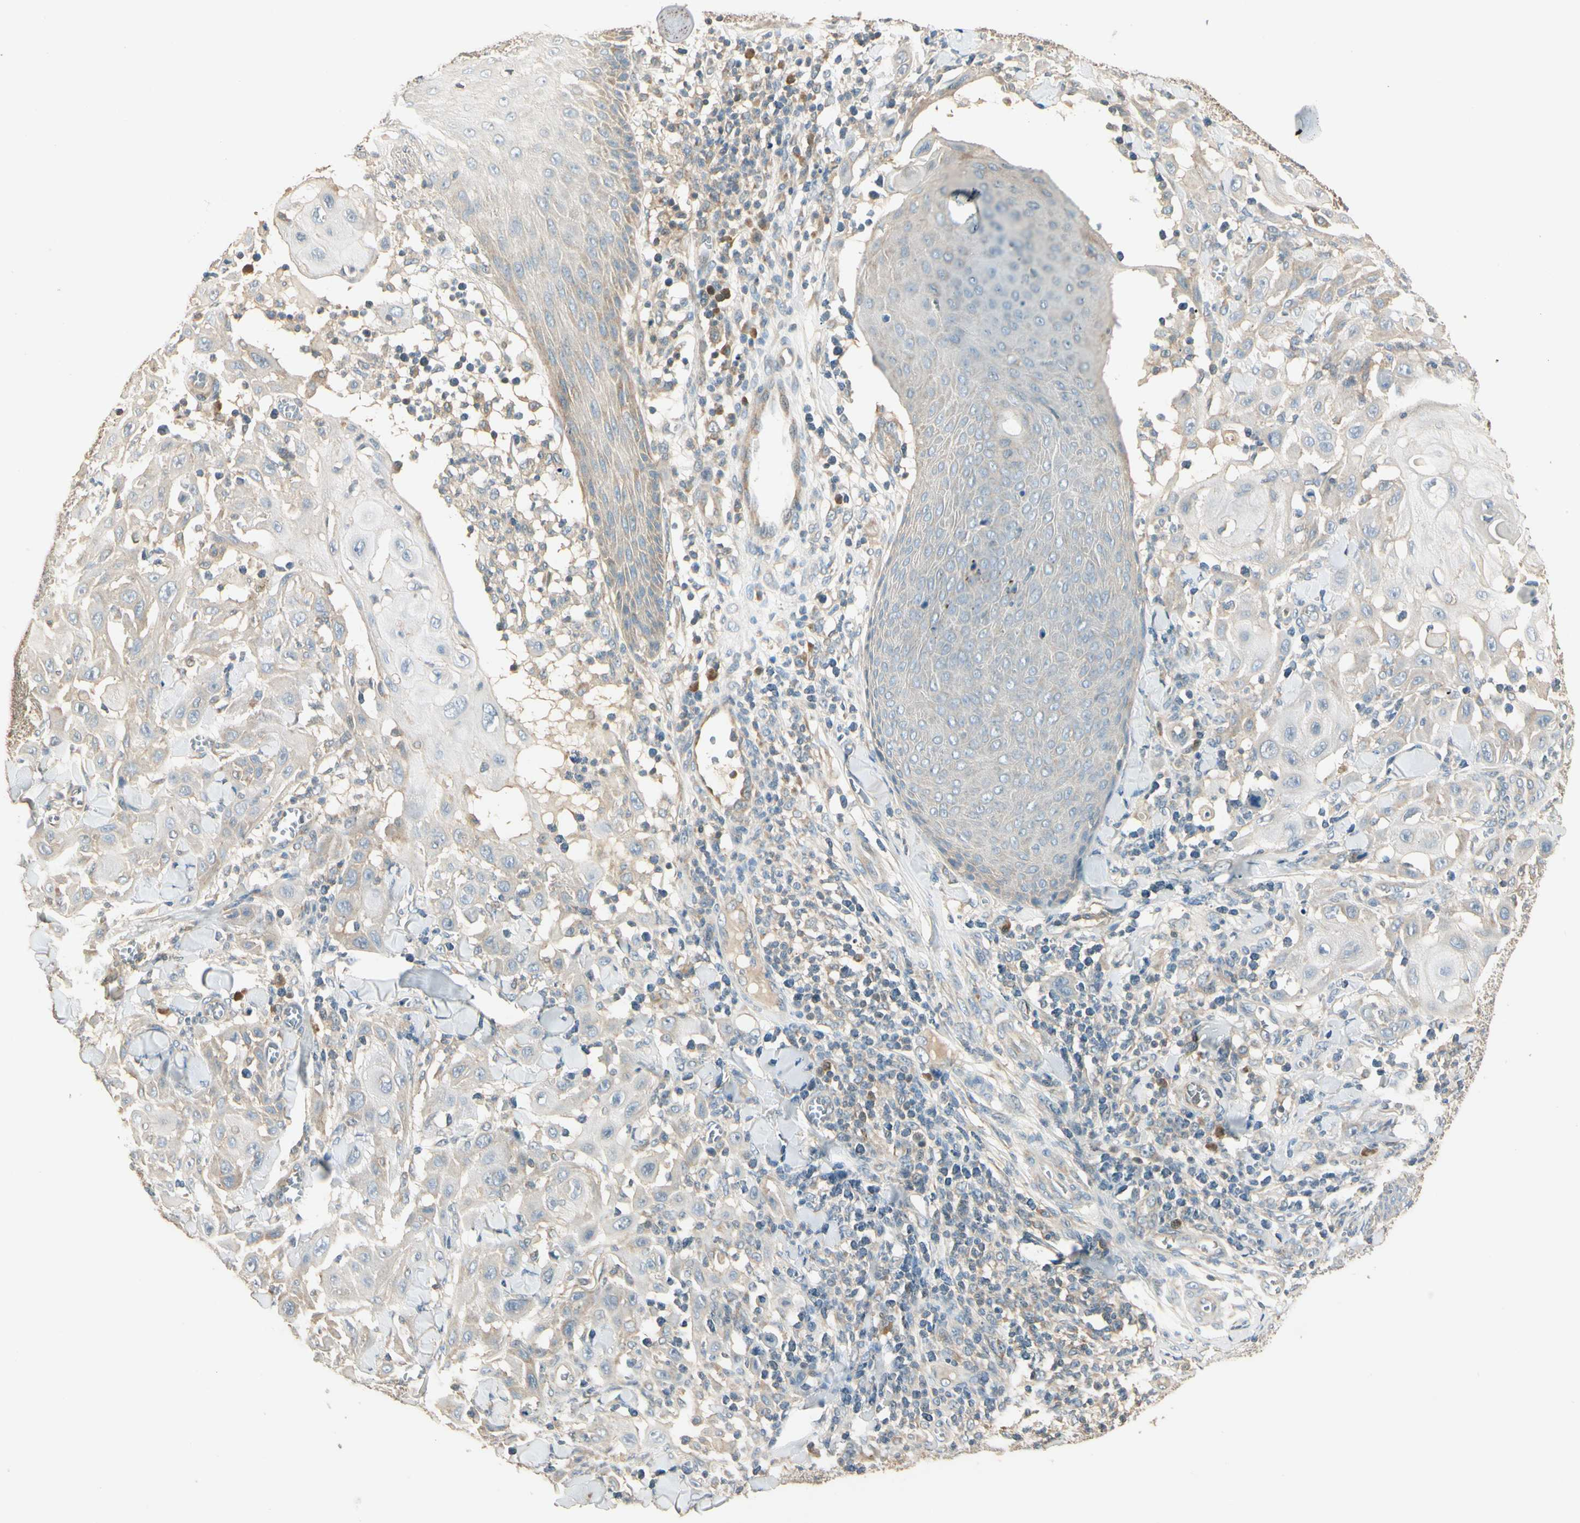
{"staining": {"intensity": "weak", "quantity": "<25%", "location": "cytoplasmic/membranous"}, "tissue": "skin cancer", "cell_type": "Tumor cells", "image_type": "cancer", "snomed": [{"axis": "morphology", "description": "Squamous cell carcinoma, NOS"}, {"axis": "topography", "description": "Skin"}], "caption": "An IHC image of squamous cell carcinoma (skin) is shown. There is no staining in tumor cells of squamous cell carcinoma (skin).", "gene": "PLXNA1", "patient": {"sex": "male", "age": 24}}